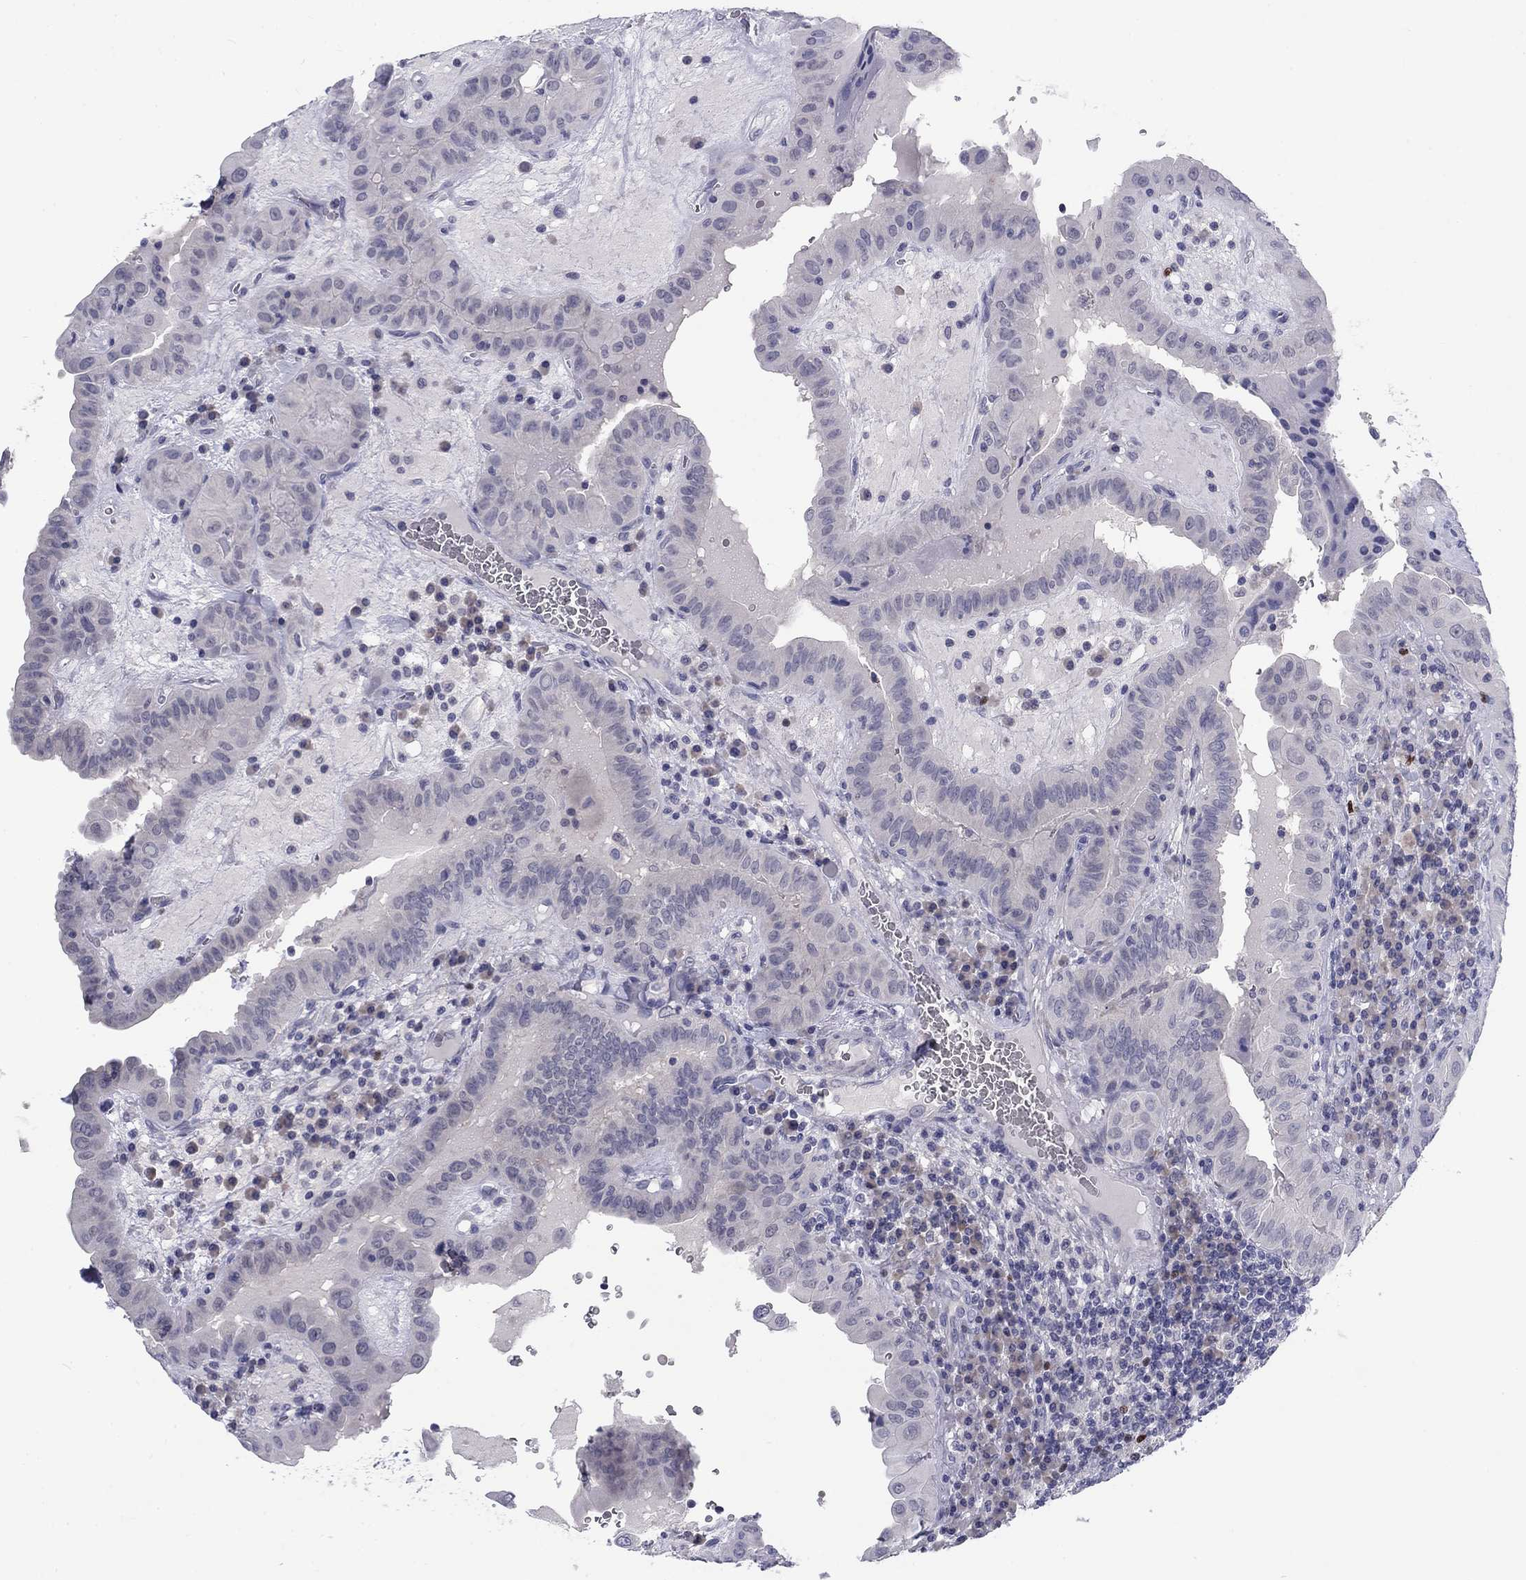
{"staining": {"intensity": "negative", "quantity": "none", "location": "none"}, "tissue": "thyroid cancer", "cell_type": "Tumor cells", "image_type": "cancer", "snomed": [{"axis": "morphology", "description": "Papillary adenocarcinoma, NOS"}, {"axis": "topography", "description": "Thyroid gland"}], "caption": "This is an immunohistochemistry (IHC) photomicrograph of human papillary adenocarcinoma (thyroid). There is no expression in tumor cells.", "gene": "CACNA1A", "patient": {"sex": "female", "age": 37}}